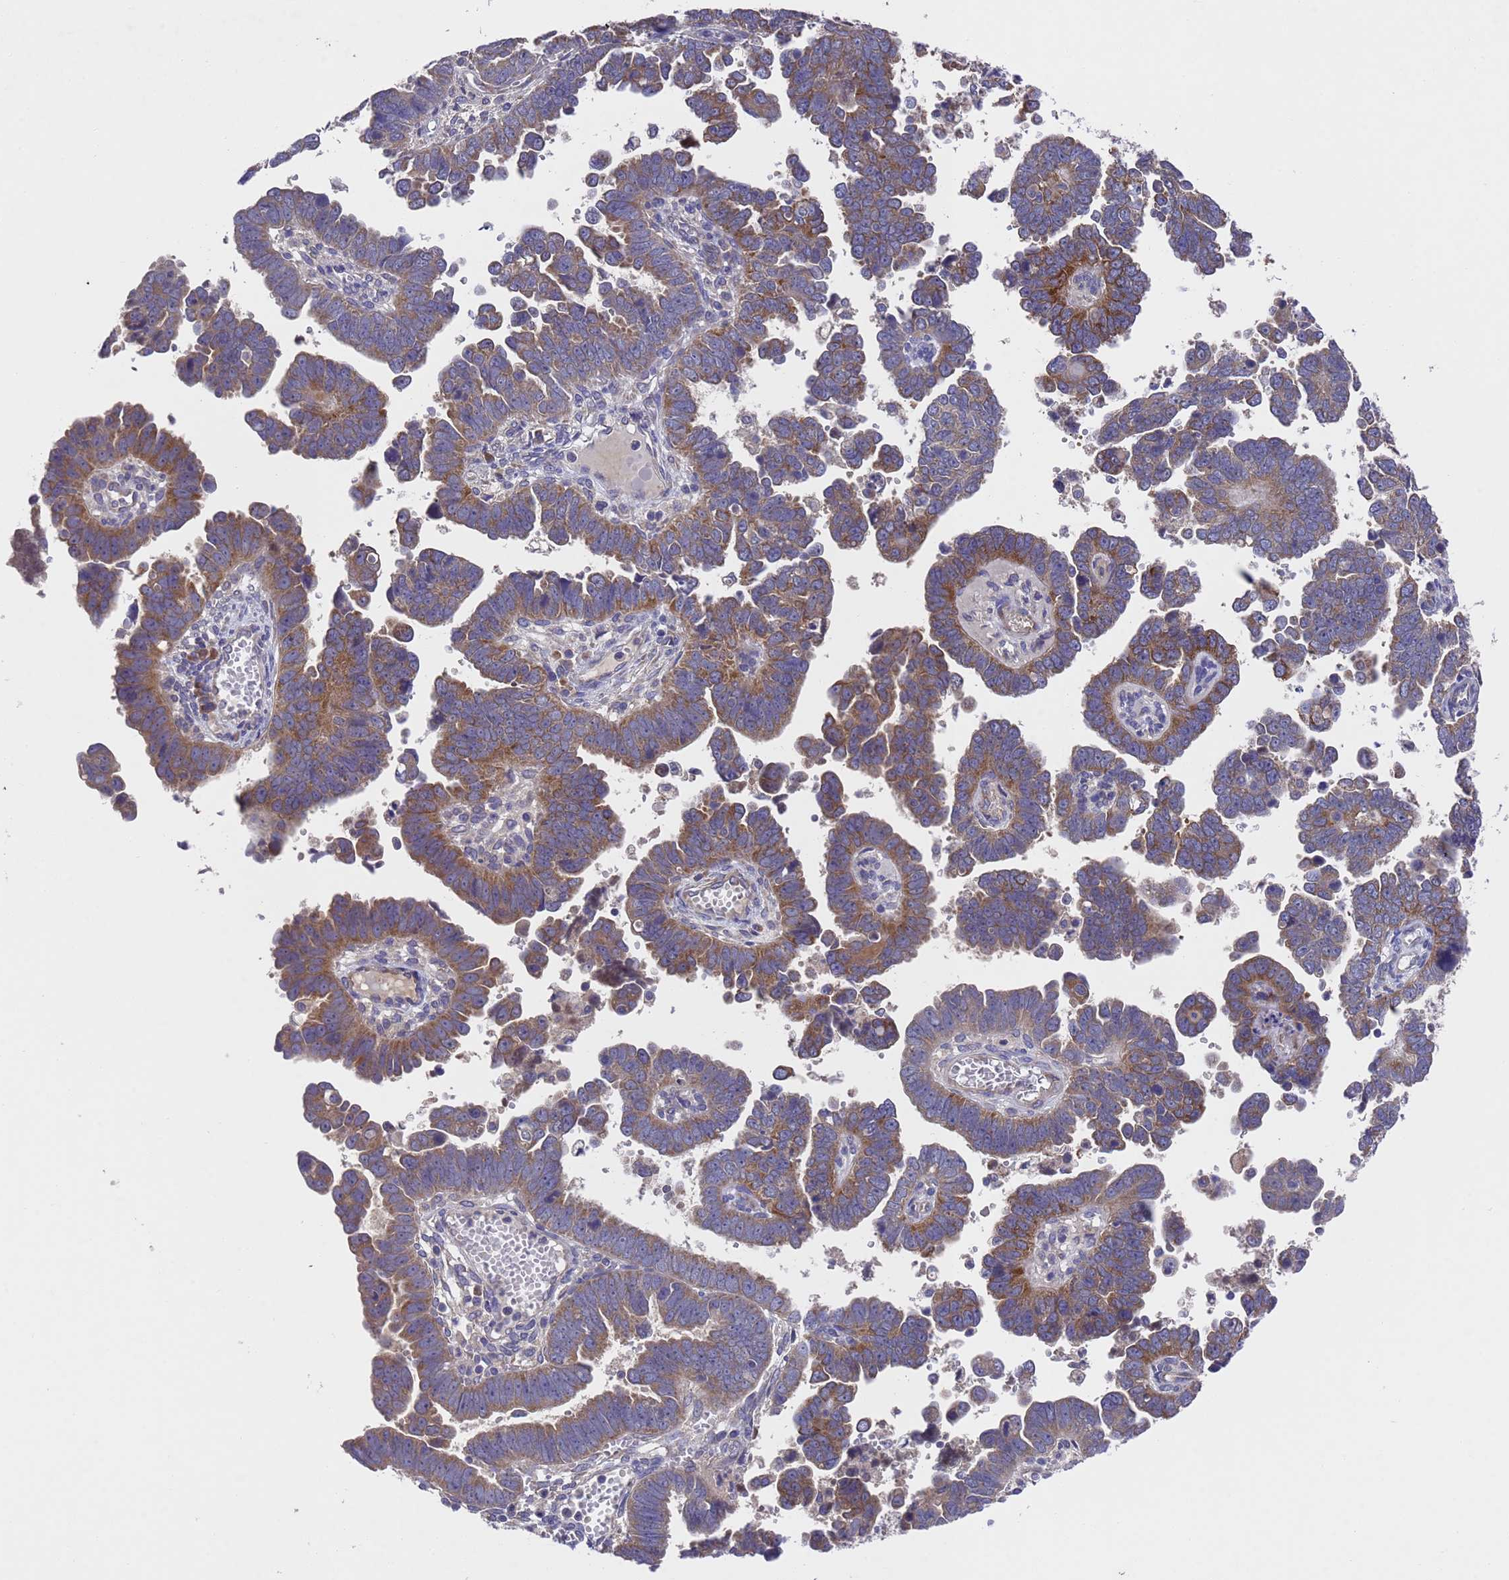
{"staining": {"intensity": "moderate", "quantity": ">75%", "location": "cytoplasmic/membranous"}, "tissue": "endometrial cancer", "cell_type": "Tumor cells", "image_type": "cancer", "snomed": [{"axis": "morphology", "description": "Adenocarcinoma, NOS"}, {"axis": "topography", "description": "Endometrium"}], "caption": "Immunohistochemical staining of adenocarcinoma (endometrial) demonstrates medium levels of moderate cytoplasmic/membranous staining in about >75% of tumor cells.", "gene": "DCAF12L2", "patient": {"sex": "female", "age": 75}}